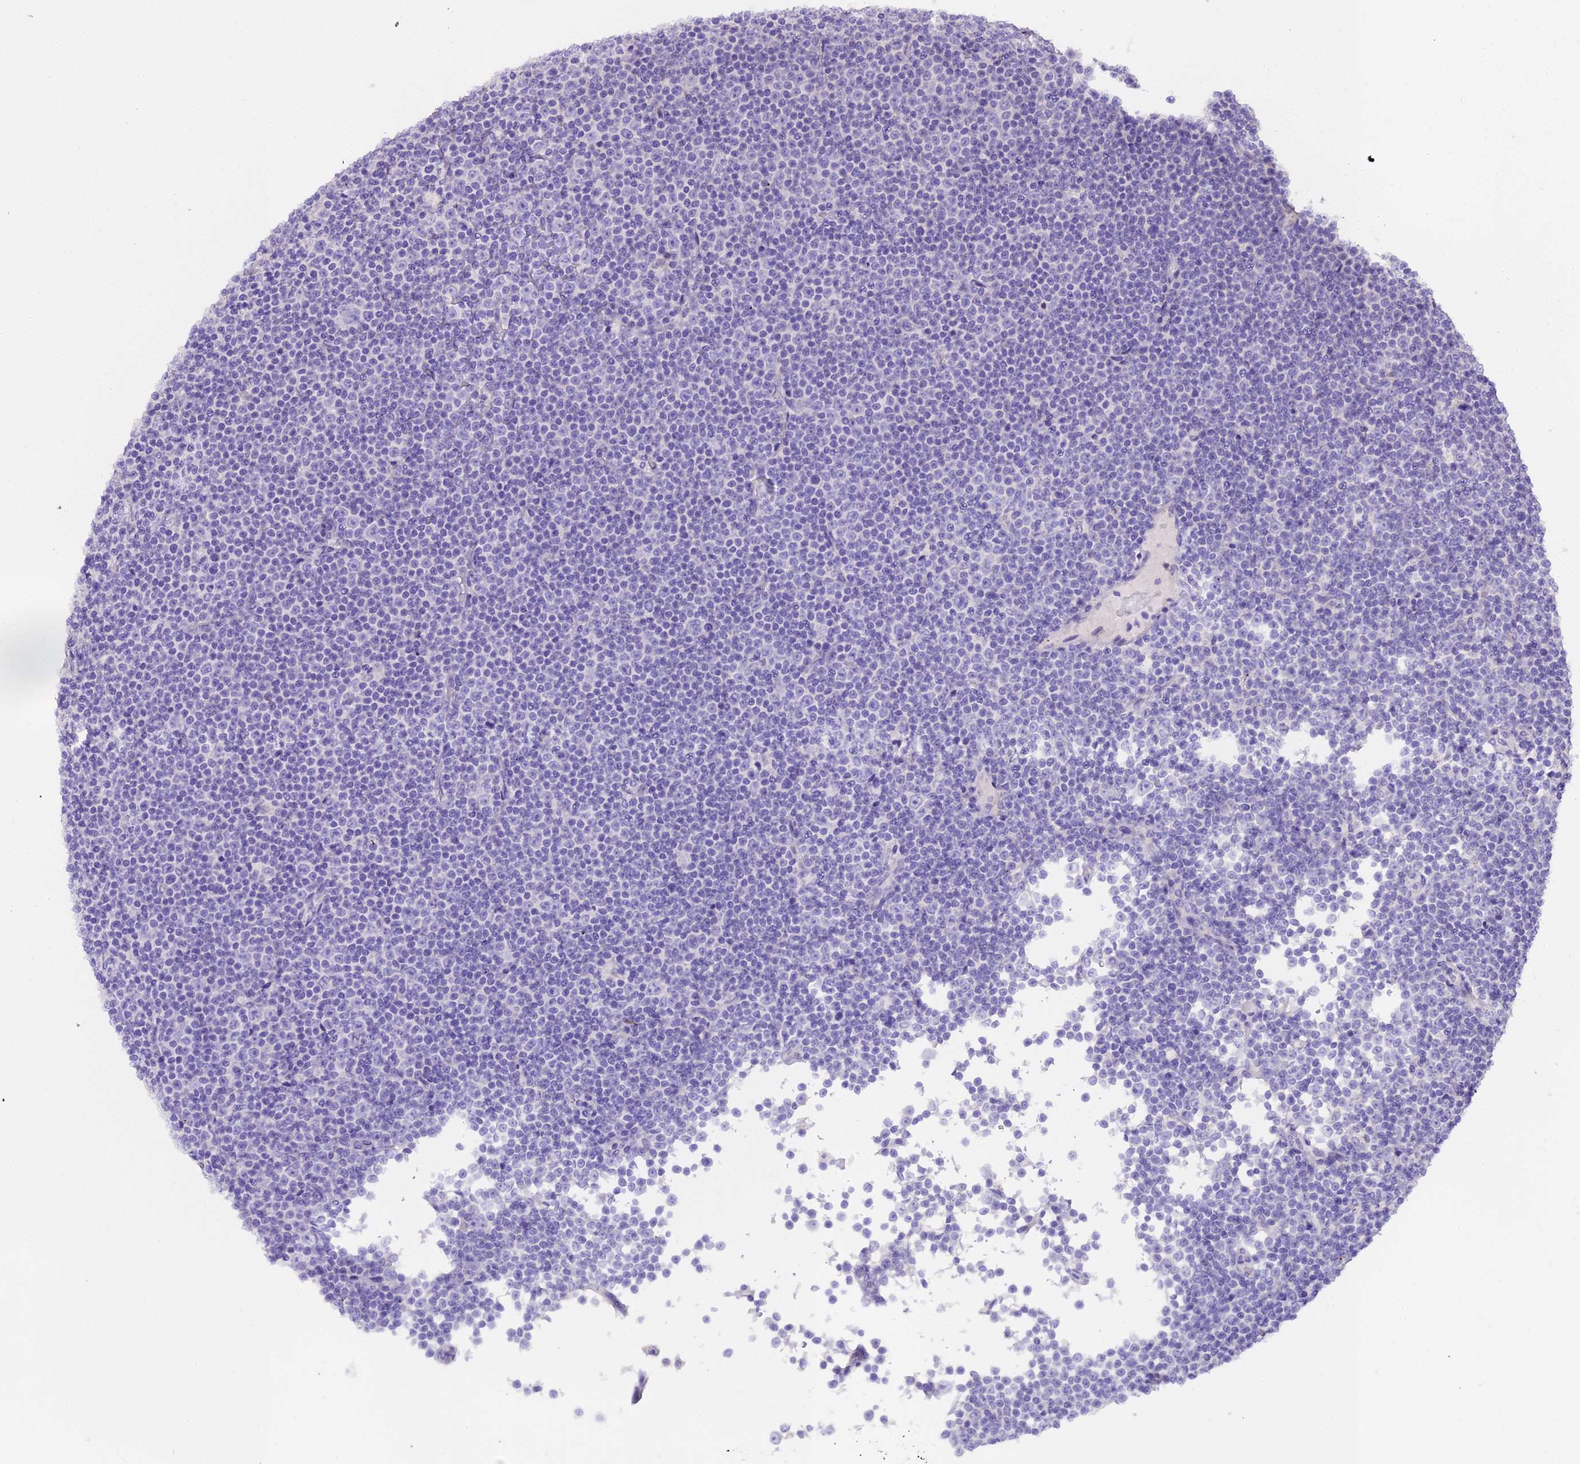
{"staining": {"intensity": "negative", "quantity": "none", "location": "none"}, "tissue": "lymphoma", "cell_type": "Tumor cells", "image_type": "cancer", "snomed": [{"axis": "morphology", "description": "Malignant lymphoma, non-Hodgkin's type, Low grade"}, {"axis": "topography", "description": "Lymph node"}], "caption": "Immunohistochemistry histopathology image of neoplastic tissue: lymphoma stained with DAB (3,3'-diaminobenzidine) shows no significant protein positivity in tumor cells.", "gene": "GLYAT", "patient": {"sex": "female", "age": 67}}